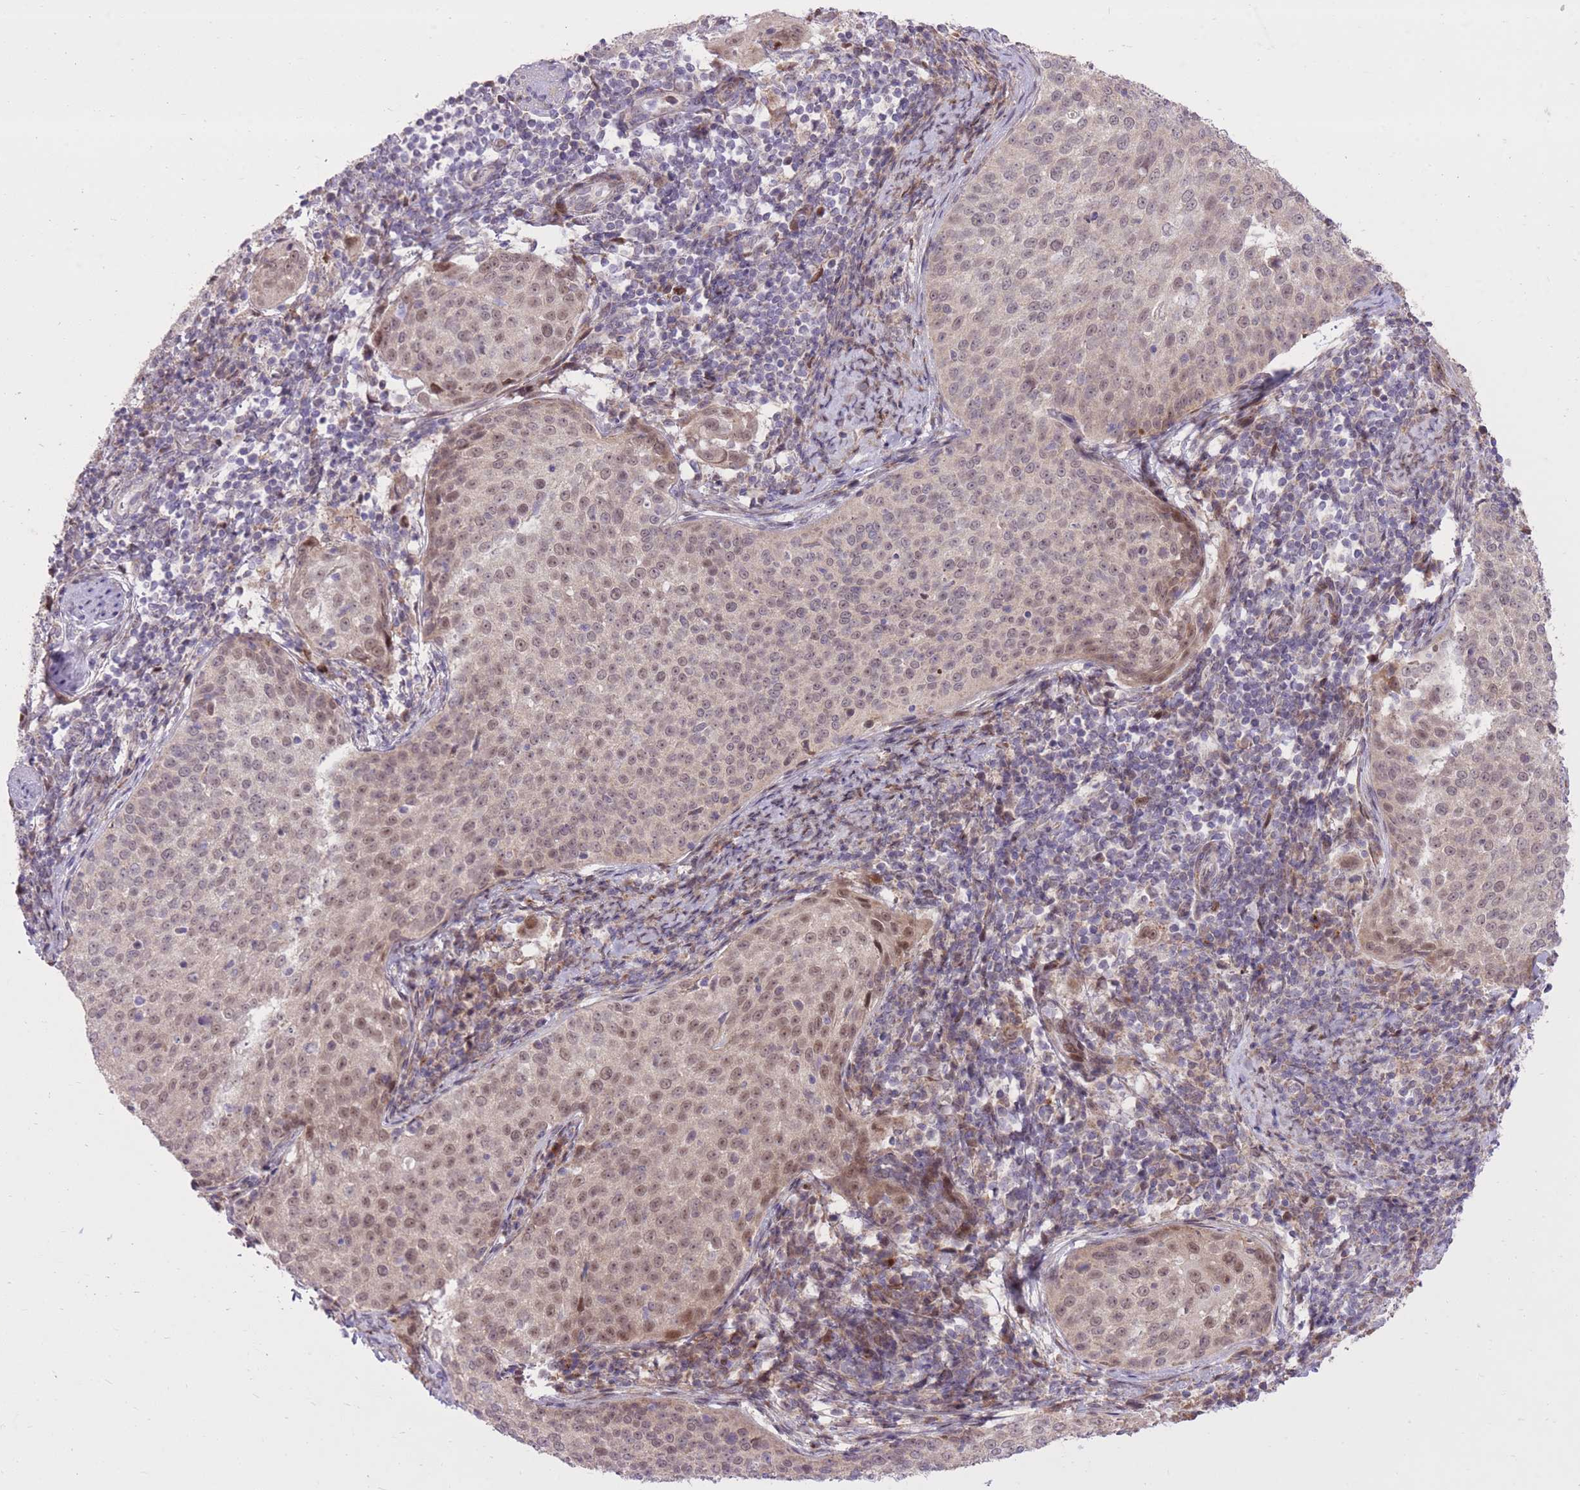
{"staining": {"intensity": "weak", "quantity": ">75%", "location": "nuclear"}, "tissue": "cervical cancer", "cell_type": "Tumor cells", "image_type": "cancer", "snomed": [{"axis": "morphology", "description": "Squamous cell carcinoma, NOS"}, {"axis": "topography", "description": "Cervix"}], "caption": "Tumor cells reveal low levels of weak nuclear staining in about >75% of cells in cervical squamous cell carcinoma. (Brightfield microscopy of DAB IHC at high magnification).", "gene": "SLC4A4", "patient": {"sex": "female", "age": 57}}